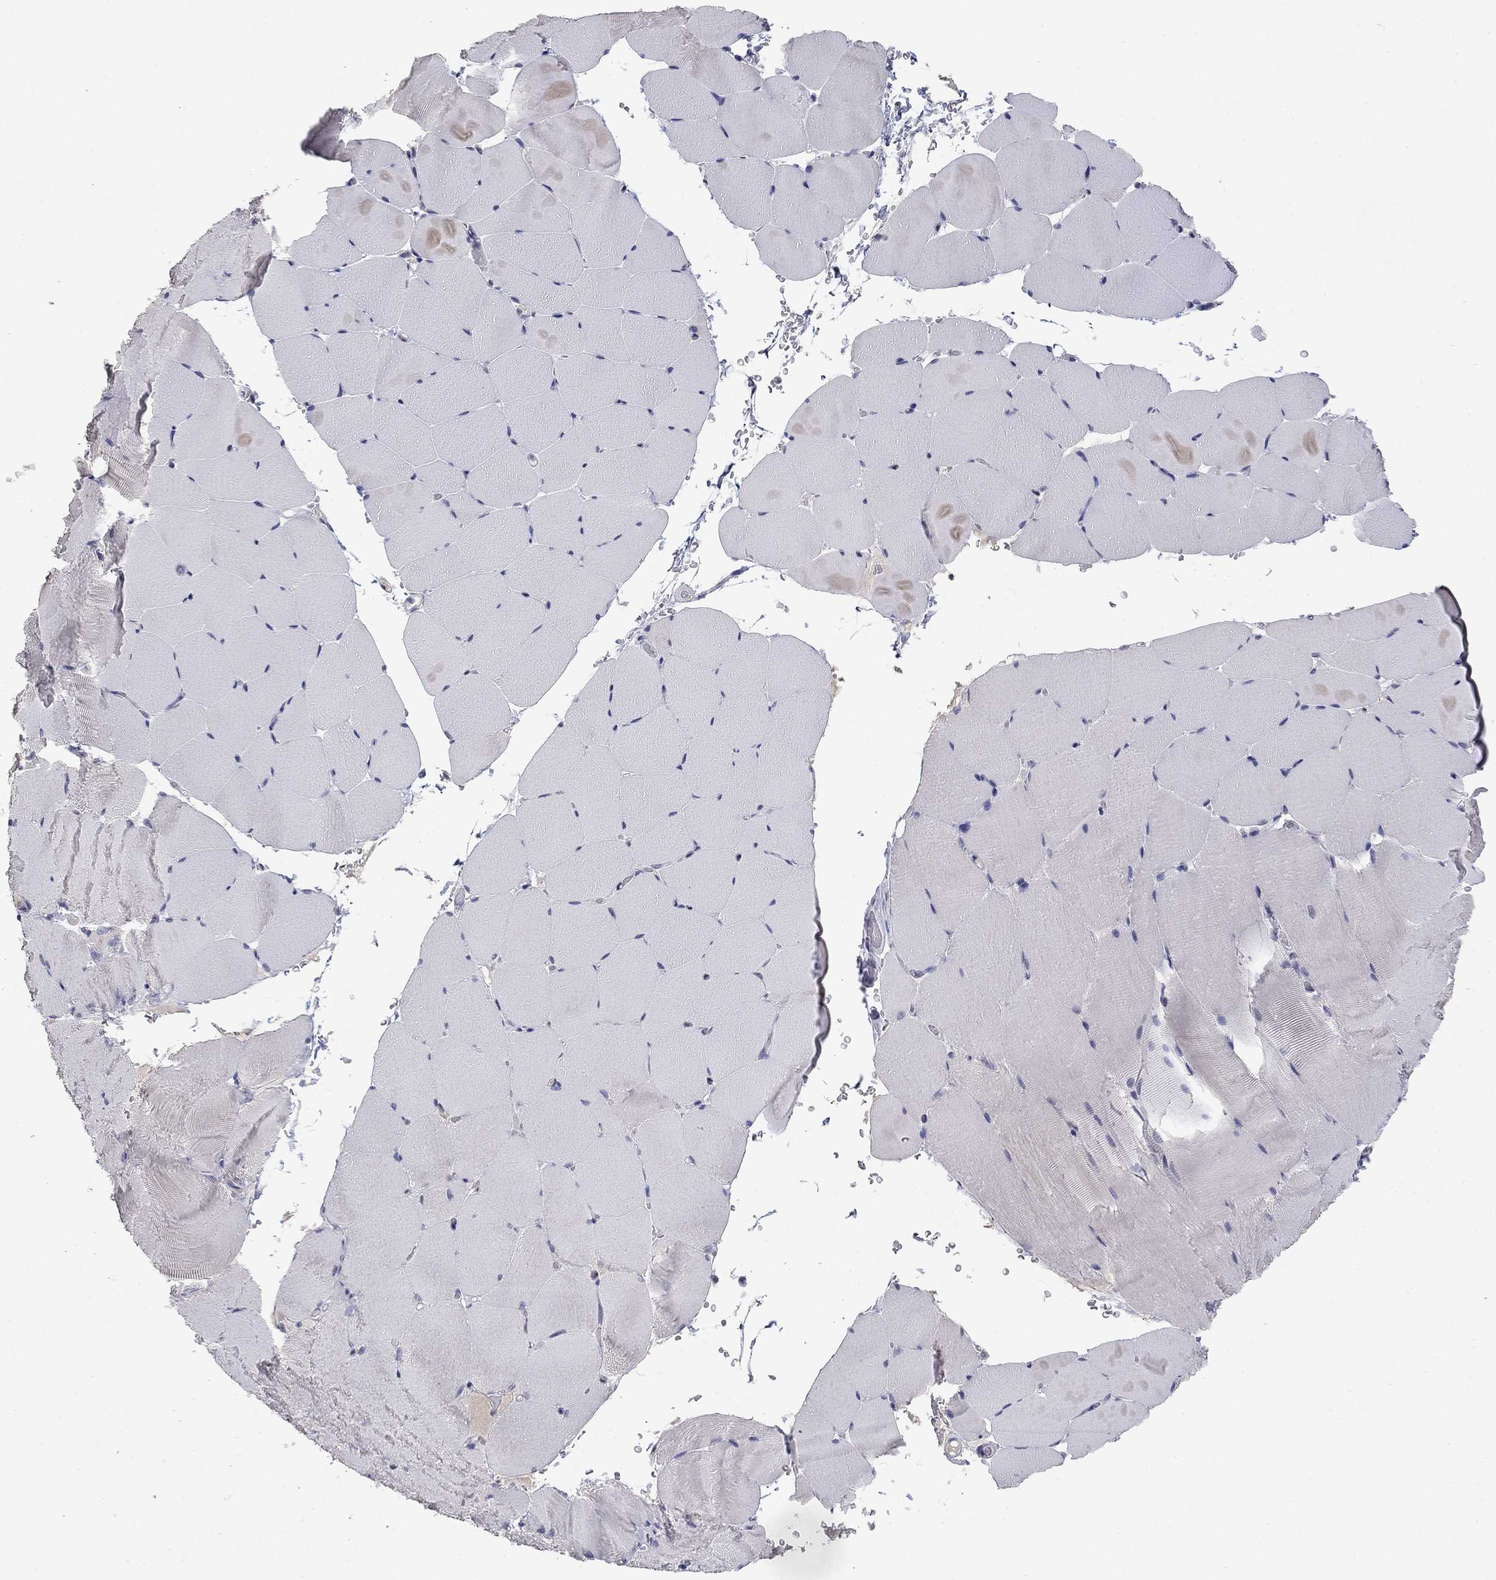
{"staining": {"intensity": "negative", "quantity": "none", "location": "none"}, "tissue": "skeletal muscle", "cell_type": "Myocytes", "image_type": "normal", "snomed": [{"axis": "morphology", "description": "Normal tissue, NOS"}, {"axis": "topography", "description": "Skeletal muscle"}], "caption": "Myocytes are negative for protein expression in benign human skeletal muscle. (DAB IHC with hematoxylin counter stain).", "gene": "SLC51A", "patient": {"sex": "female", "age": 37}}